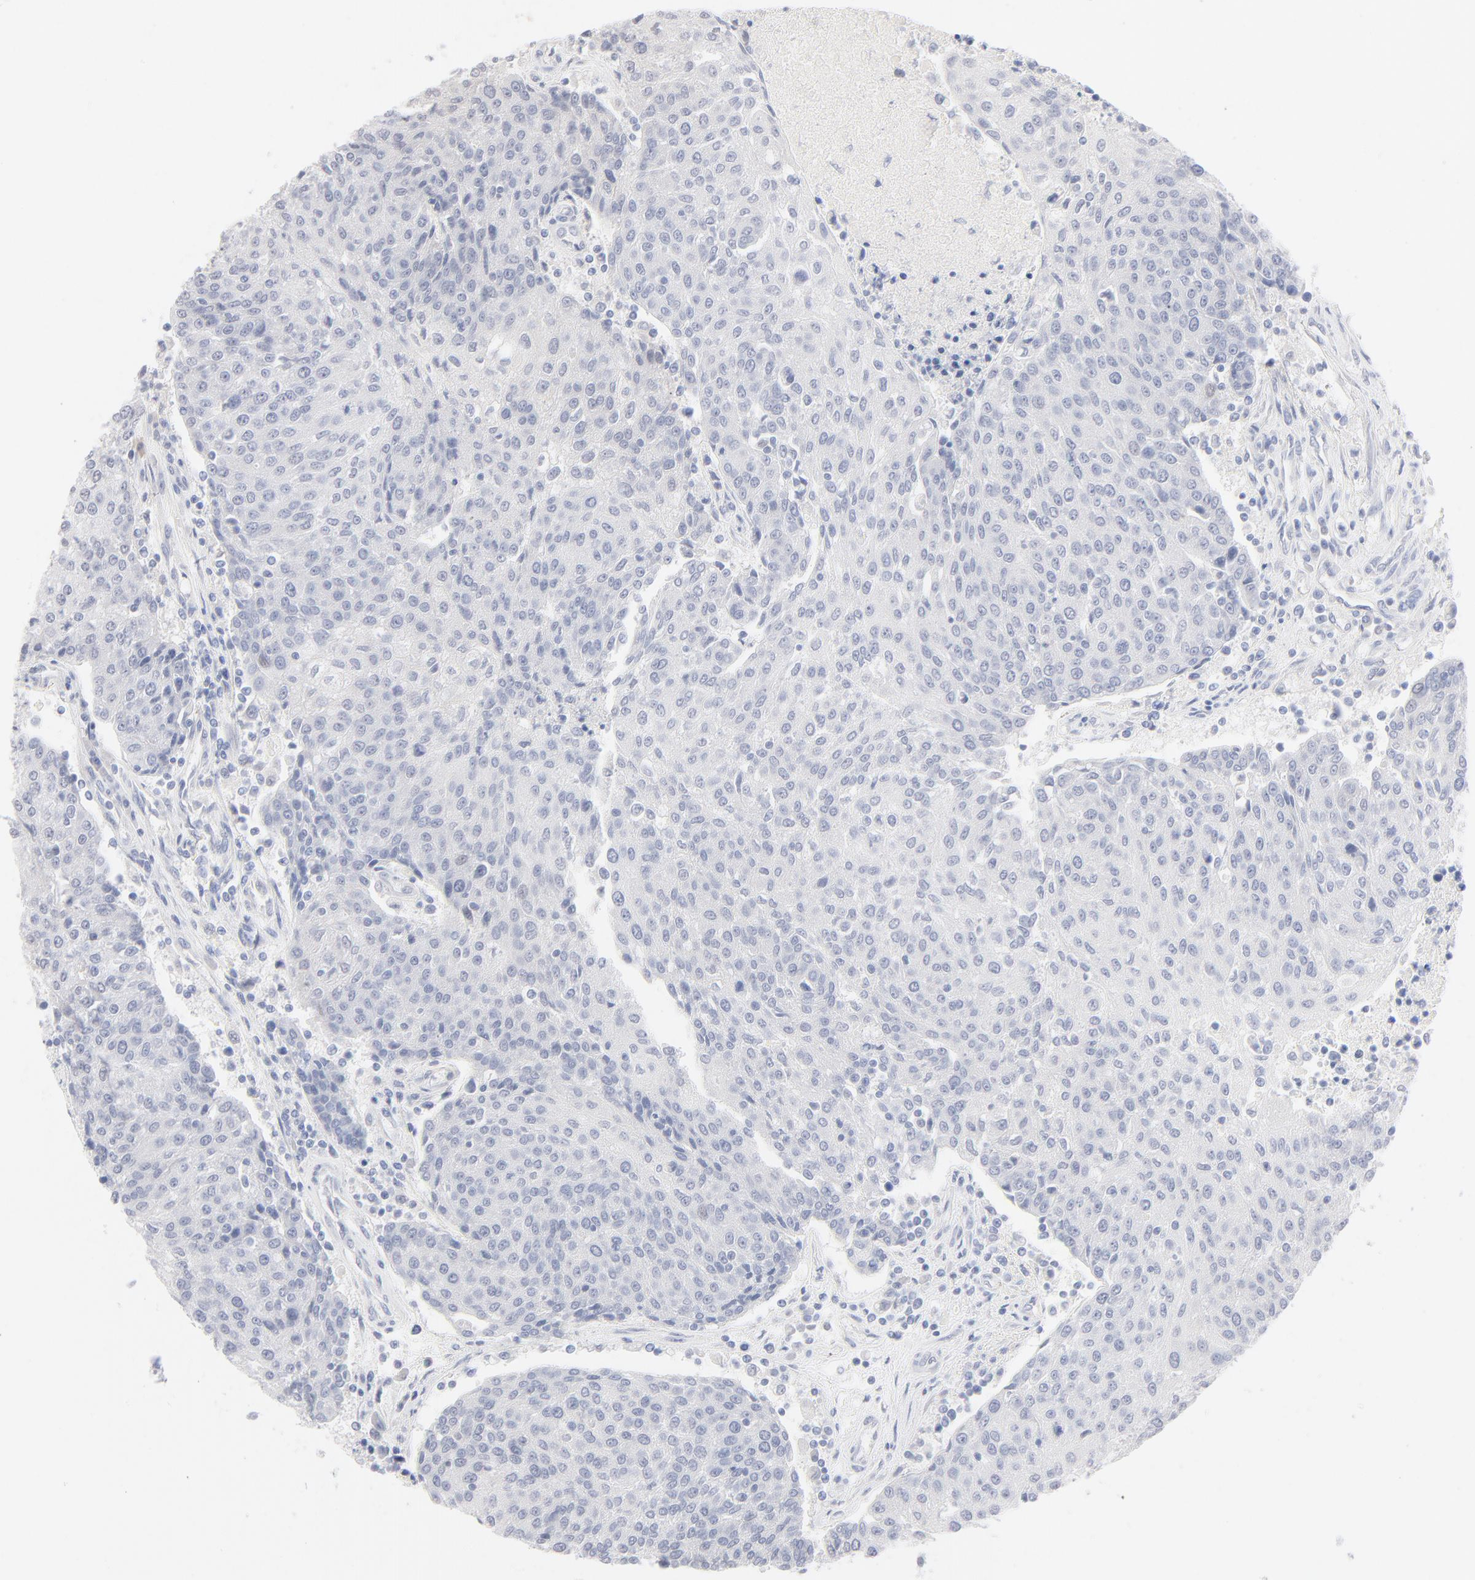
{"staining": {"intensity": "negative", "quantity": "none", "location": "none"}, "tissue": "urothelial cancer", "cell_type": "Tumor cells", "image_type": "cancer", "snomed": [{"axis": "morphology", "description": "Urothelial carcinoma, High grade"}, {"axis": "topography", "description": "Urinary bladder"}], "caption": "Immunohistochemistry image of urothelial cancer stained for a protein (brown), which displays no positivity in tumor cells.", "gene": "ONECUT1", "patient": {"sex": "female", "age": 85}}